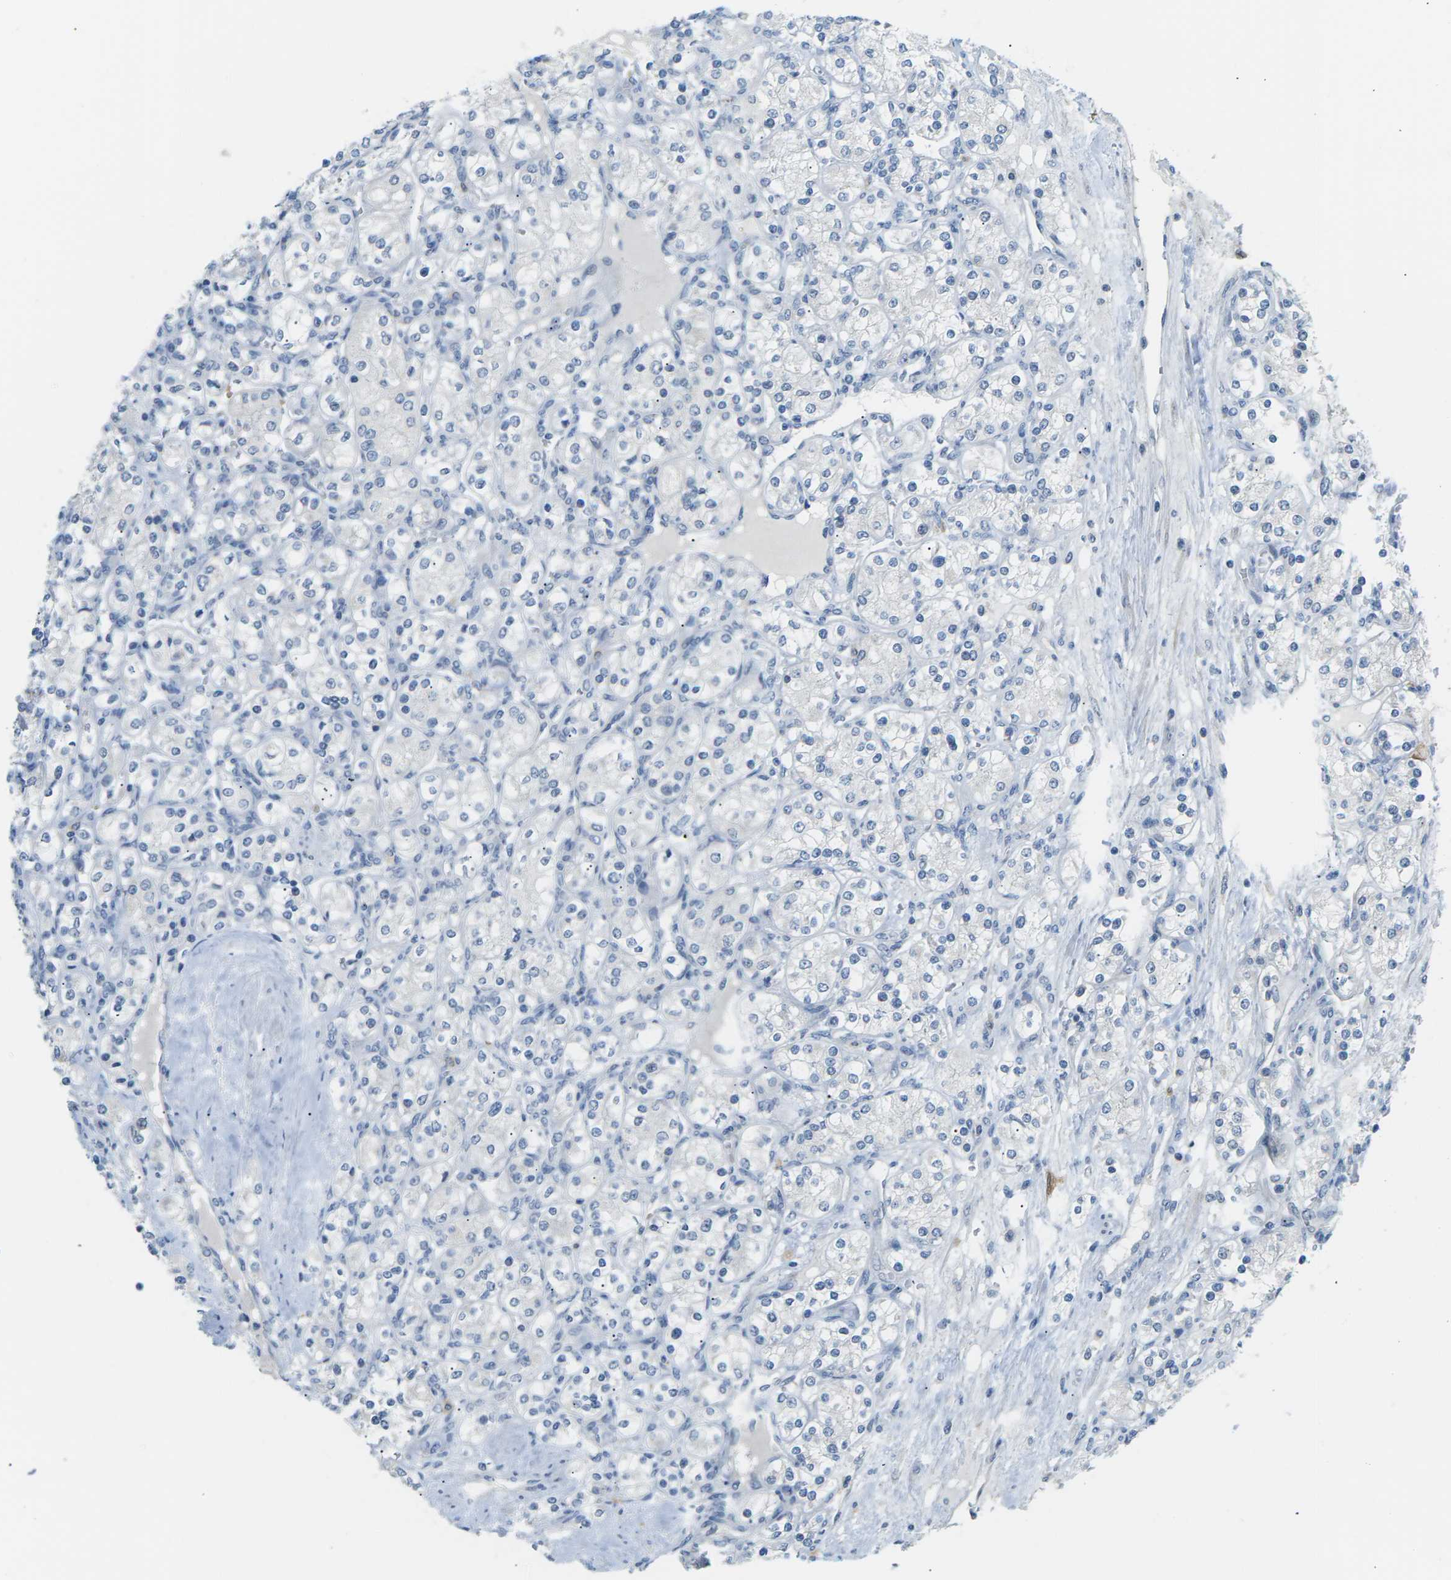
{"staining": {"intensity": "negative", "quantity": "none", "location": "none"}, "tissue": "renal cancer", "cell_type": "Tumor cells", "image_type": "cancer", "snomed": [{"axis": "morphology", "description": "Adenocarcinoma, NOS"}, {"axis": "topography", "description": "Kidney"}], "caption": "There is no significant expression in tumor cells of adenocarcinoma (renal).", "gene": "PSAT1", "patient": {"sex": "male", "age": 77}}